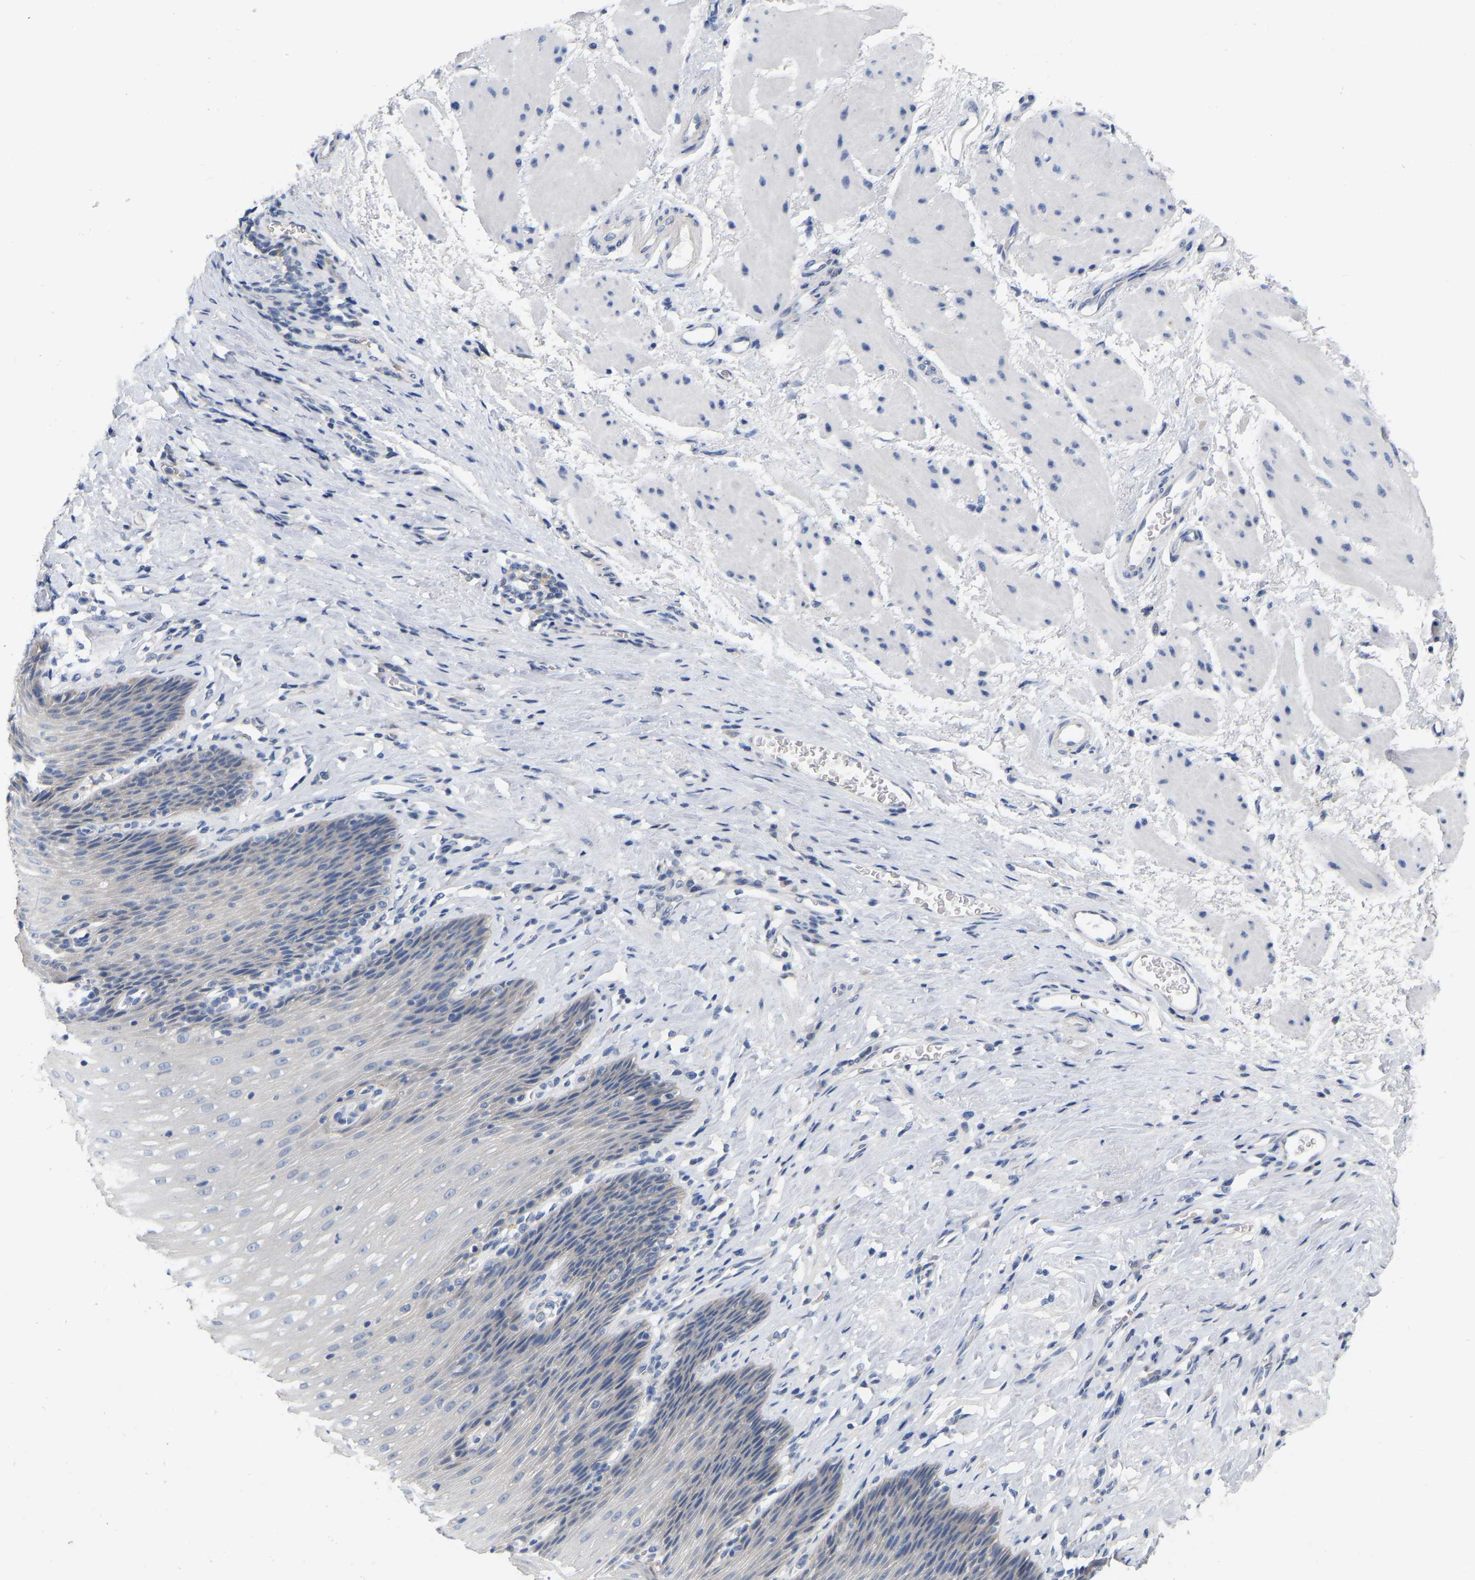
{"staining": {"intensity": "negative", "quantity": "none", "location": "none"}, "tissue": "esophagus", "cell_type": "Squamous epithelial cells", "image_type": "normal", "snomed": [{"axis": "morphology", "description": "Normal tissue, NOS"}, {"axis": "topography", "description": "Esophagus"}], "caption": "High magnification brightfield microscopy of normal esophagus stained with DAB (3,3'-diaminobenzidine) (brown) and counterstained with hematoxylin (blue): squamous epithelial cells show no significant expression. (IHC, brightfield microscopy, high magnification).", "gene": "WIPI2", "patient": {"sex": "female", "age": 61}}